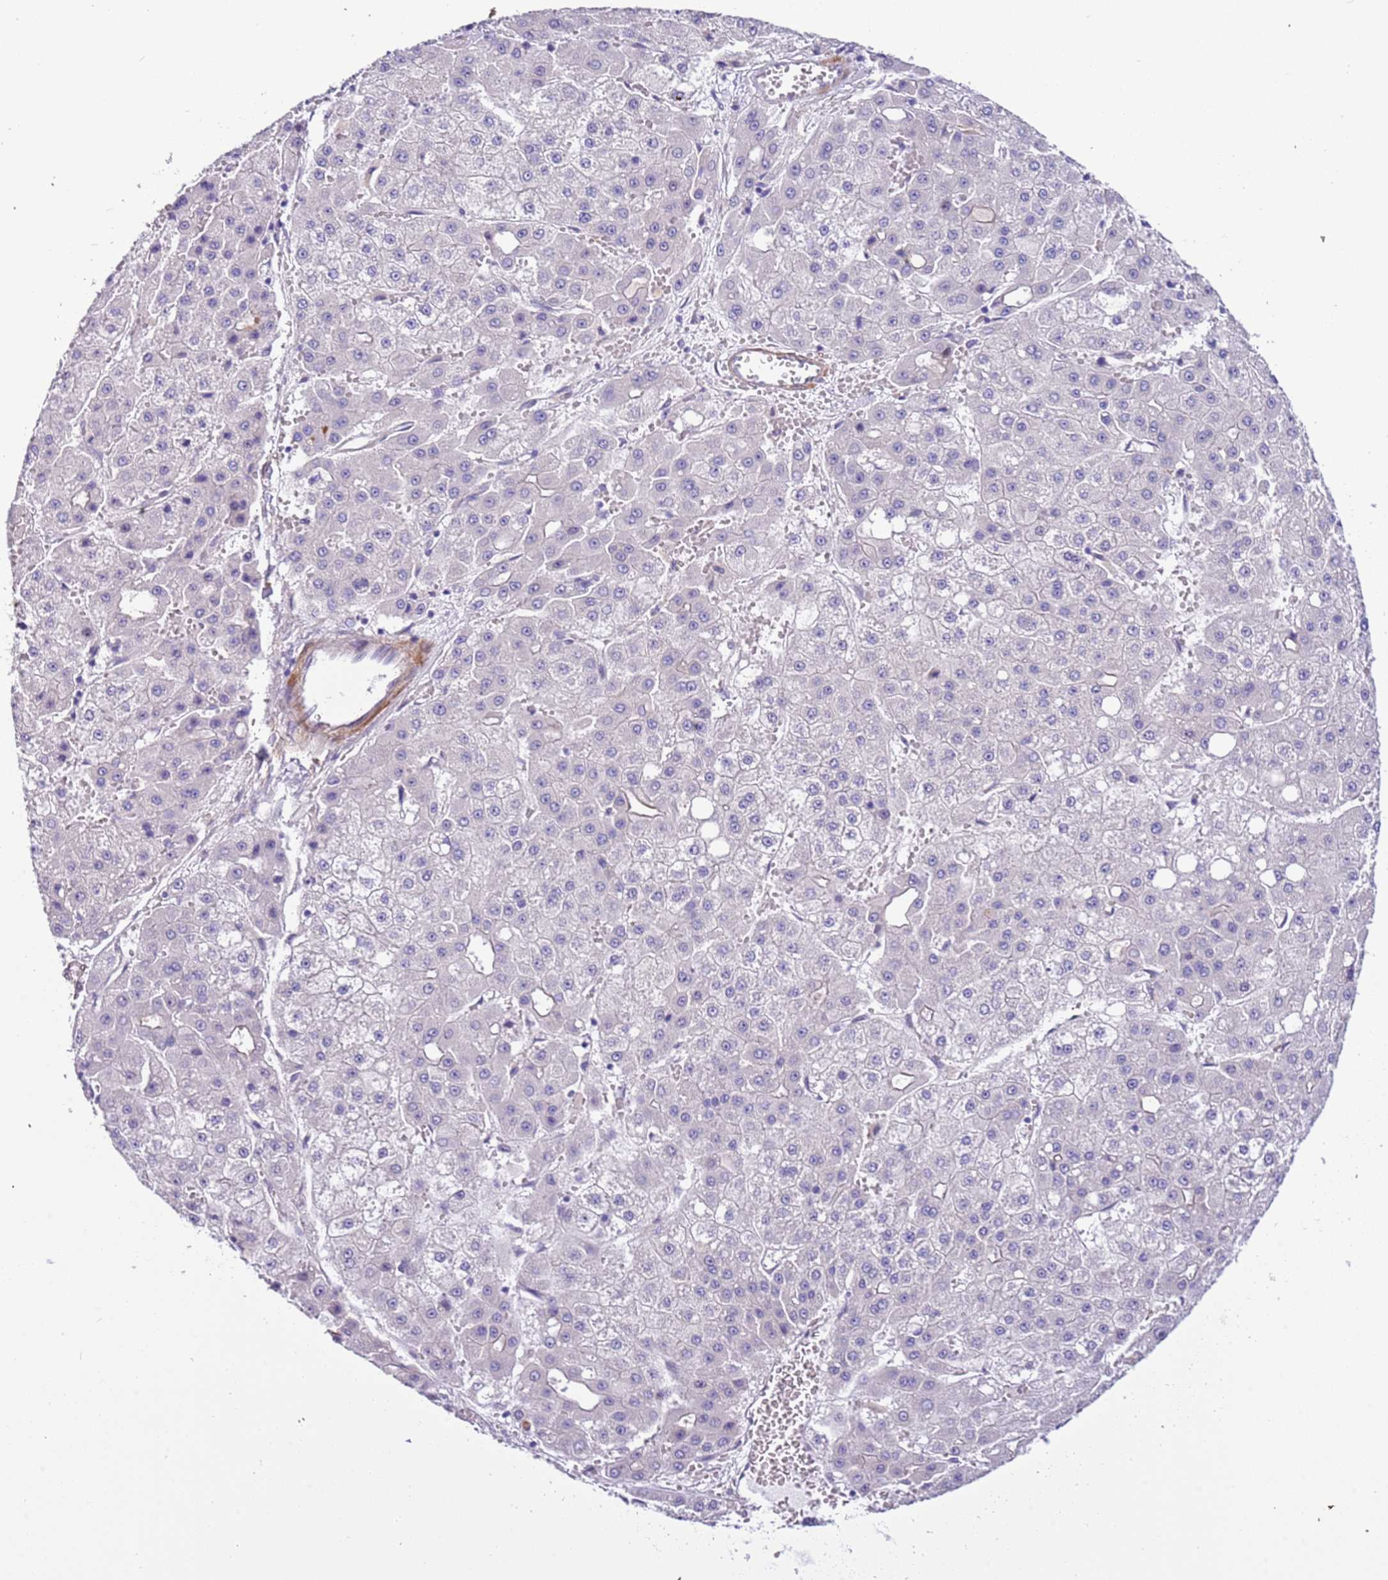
{"staining": {"intensity": "negative", "quantity": "none", "location": "none"}, "tissue": "liver cancer", "cell_type": "Tumor cells", "image_type": "cancer", "snomed": [{"axis": "morphology", "description": "Carcinoma, Hepatocellular, NOS"}, {"axis": "topography", "description": "Liver"}], "caption": "A high-resolution histopathology image shows immunohistochemistry staining of hepatocellular carcinoma (liver), which reveals no significant positivity in tumor cells.", "gene": "PLEKHH1", "patient": {"sex": "male", "age": 47}}